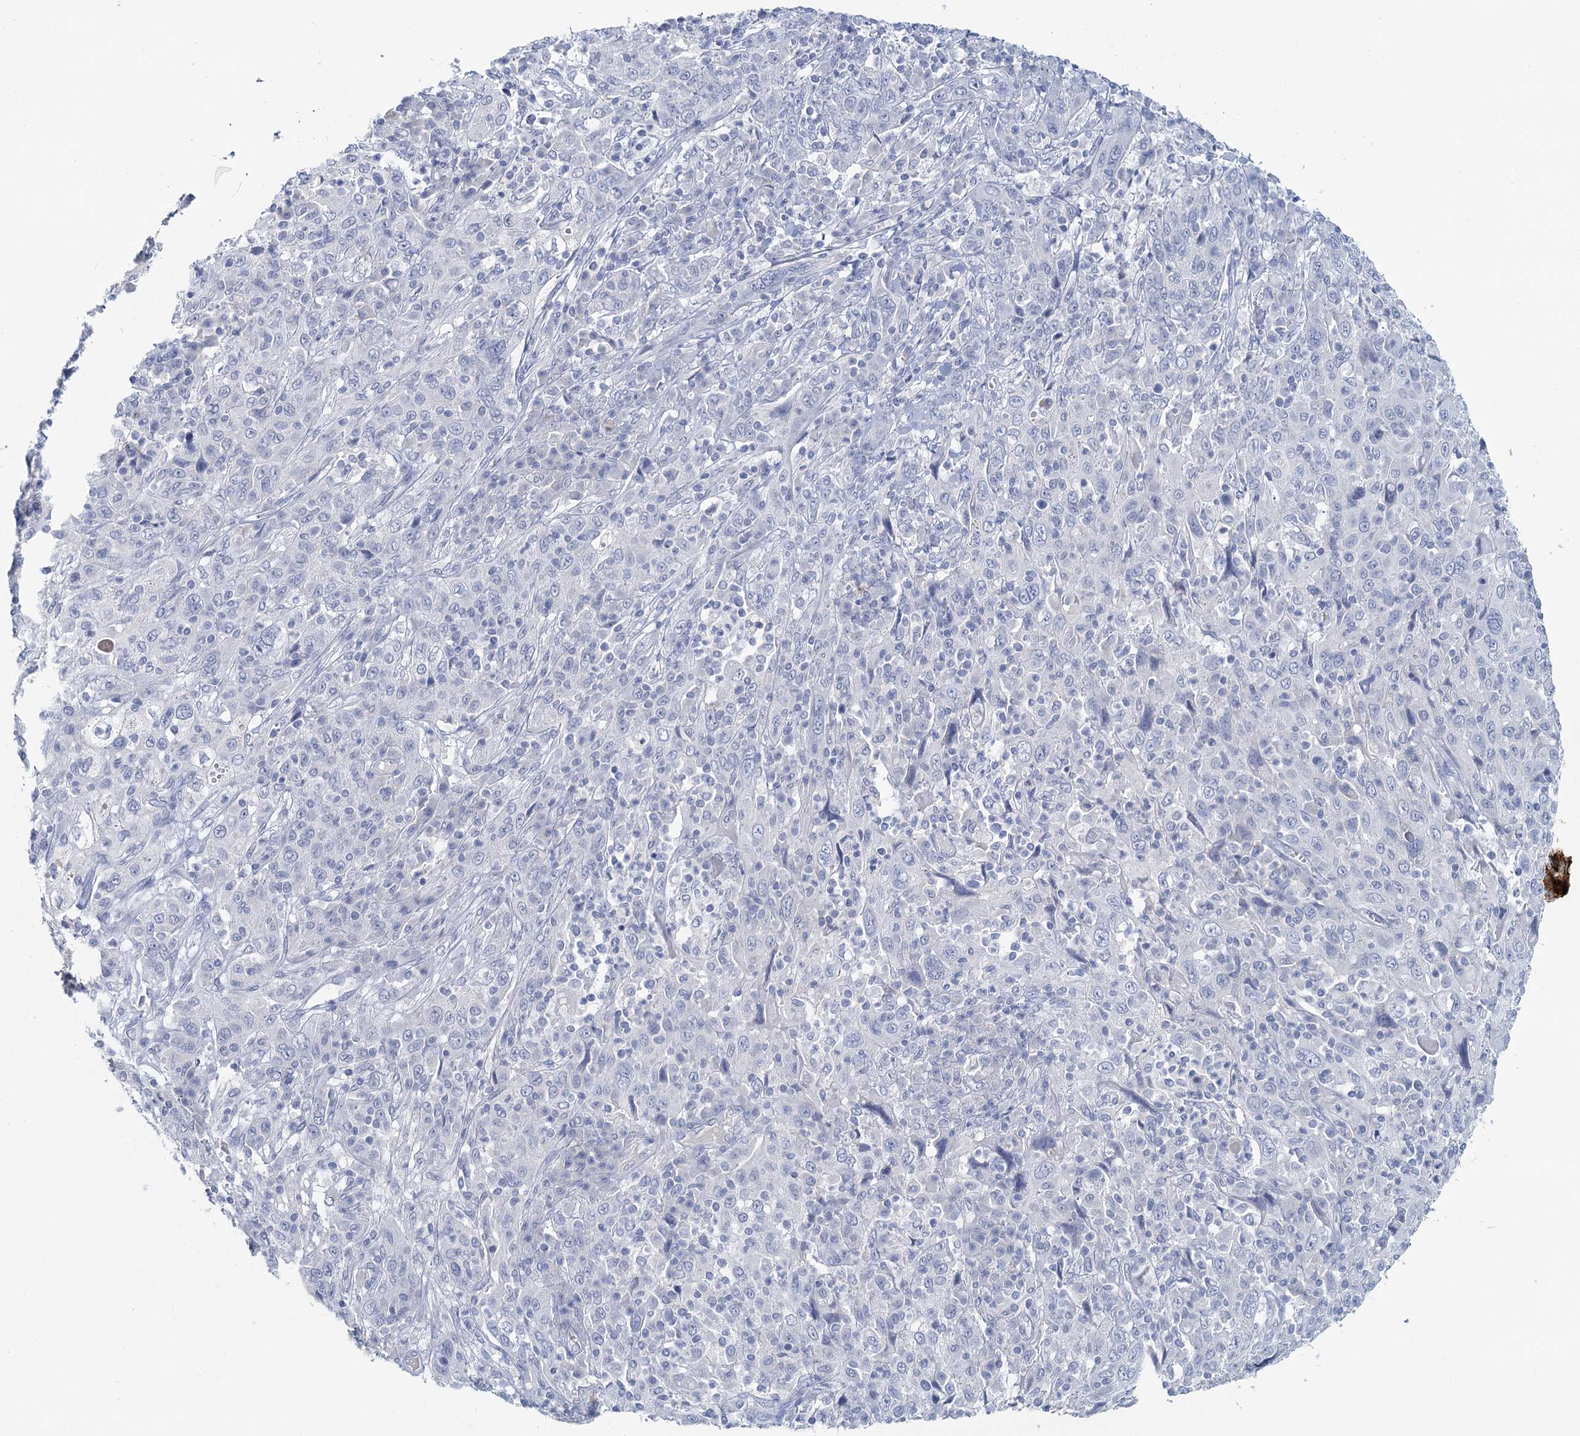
{"staining": {"intensity": "negative", "quantity": "none", "location": "none"}, "tissue": "cervical cancer", "cell_type": "Tumor cells", "image_type": "cancer", "snomed": [{"axis": "morphology", "description": "Squamous cell carcinoma, NOS"}, {"axis": "topography", "description": "Cervix"}], "caption": "Tumor cells are negative for brown protein staining in cervical cancer.", "gene": "CHGA", "patient": {"sex": "female", "age": 46}}